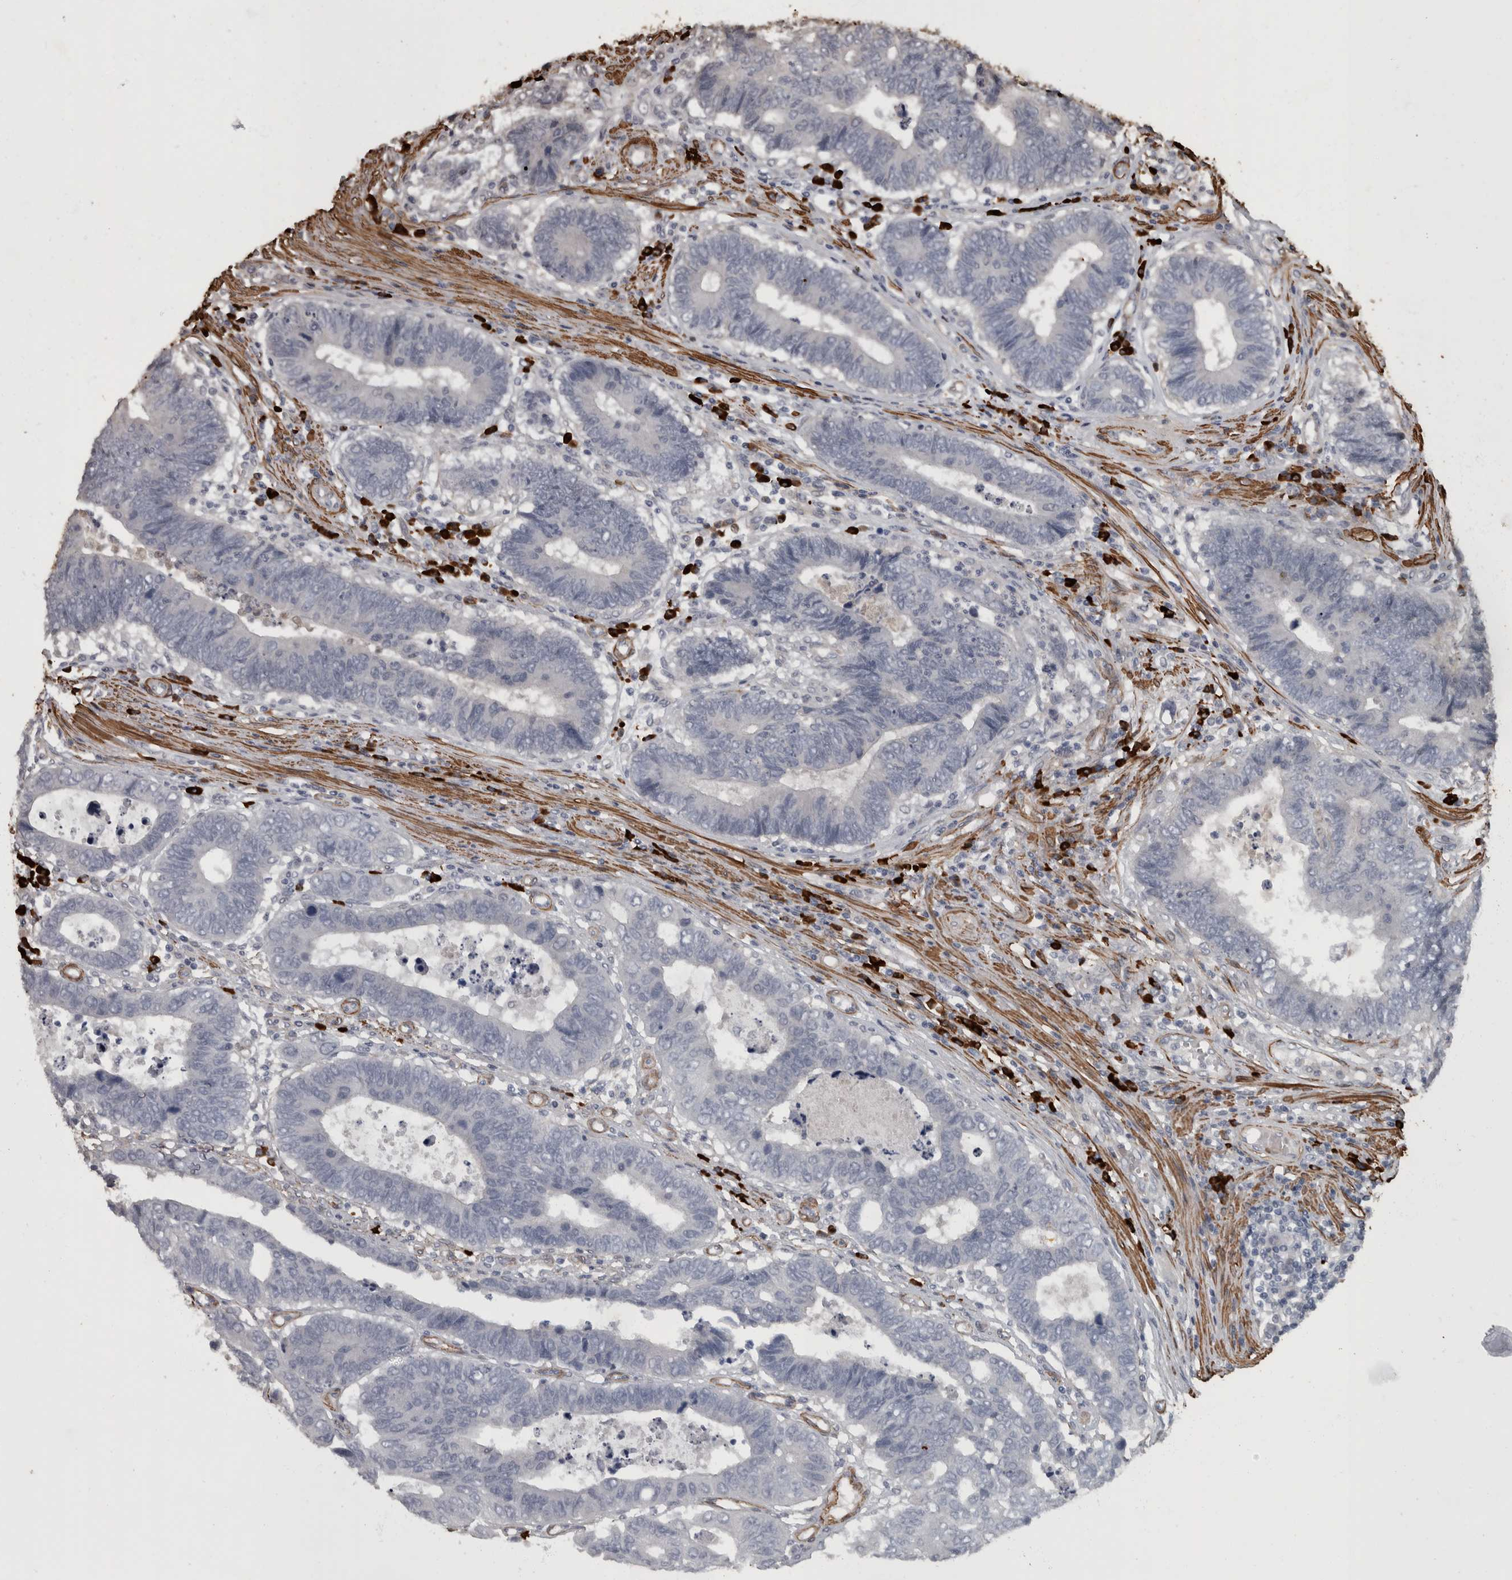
{"staining": {"intensity": "negative", "quantity": "none", "location": "none"}, "tissue": "colorectal cancer", "cell_type": "Tumor cells", "image_type": "cancer", "snomed": [{"axis": "morphology", "description": "Adenocarcinoma, NOS"}, {"axis": "topography", "description": "Rectum"}], "caption": "Tumor cells are negative for brown protein staining in colorectal cancer (adenocarcinoma).", "gene": "MASTL", "patient": {"sex": "male", "age": 84}}